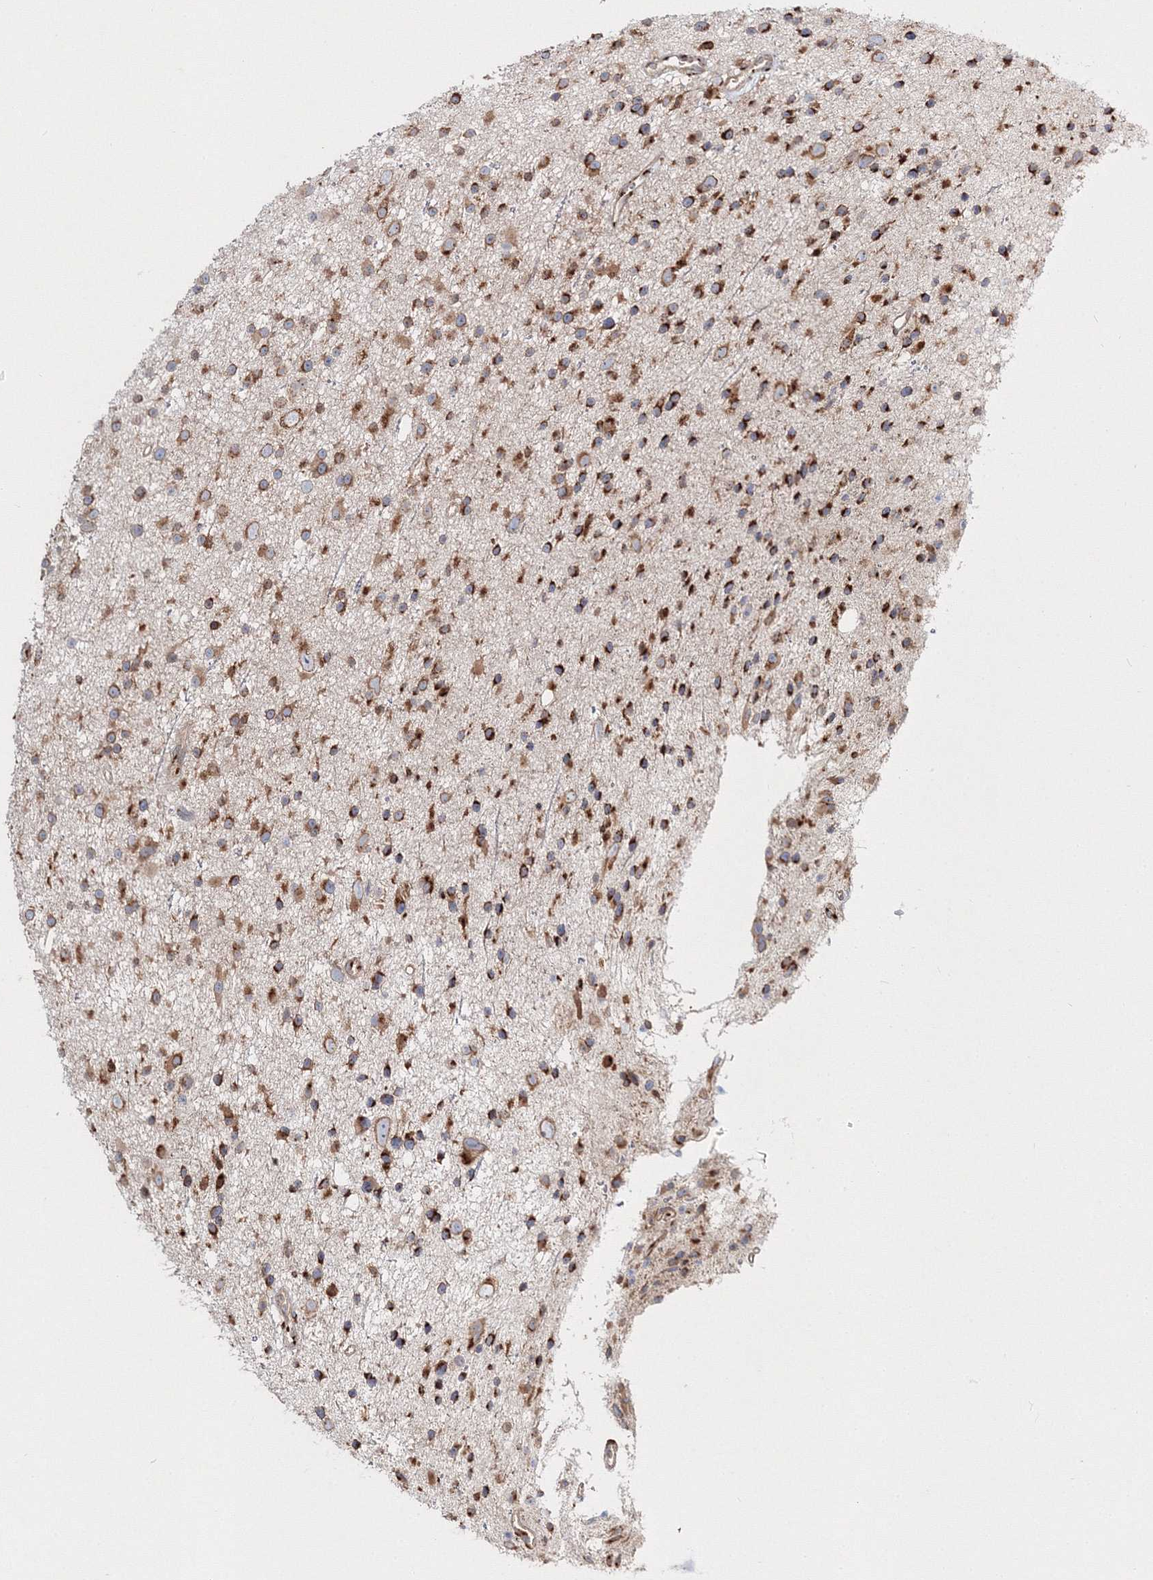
{"staining": {"intensity": "strong", "quantity": ">75%", "location": "cytoplasmic/membranous"}, "tissue": "glioma", "cell_type": "Tumor cells", "image_type": "cancer", "snomed": [{"axis": "morphology", "description": "Glioma, malignant, Low grade"}, {"axis": "topography", "description": "Cerebral cortex"}], "caption": "Immunohistochemical staining of human glioma reveals strong cytoplasmic/membranous protein positivity in about >75% of tumor cells.", "gene": "ARCN1", "patient": {"sex": "female", "age": 39}}